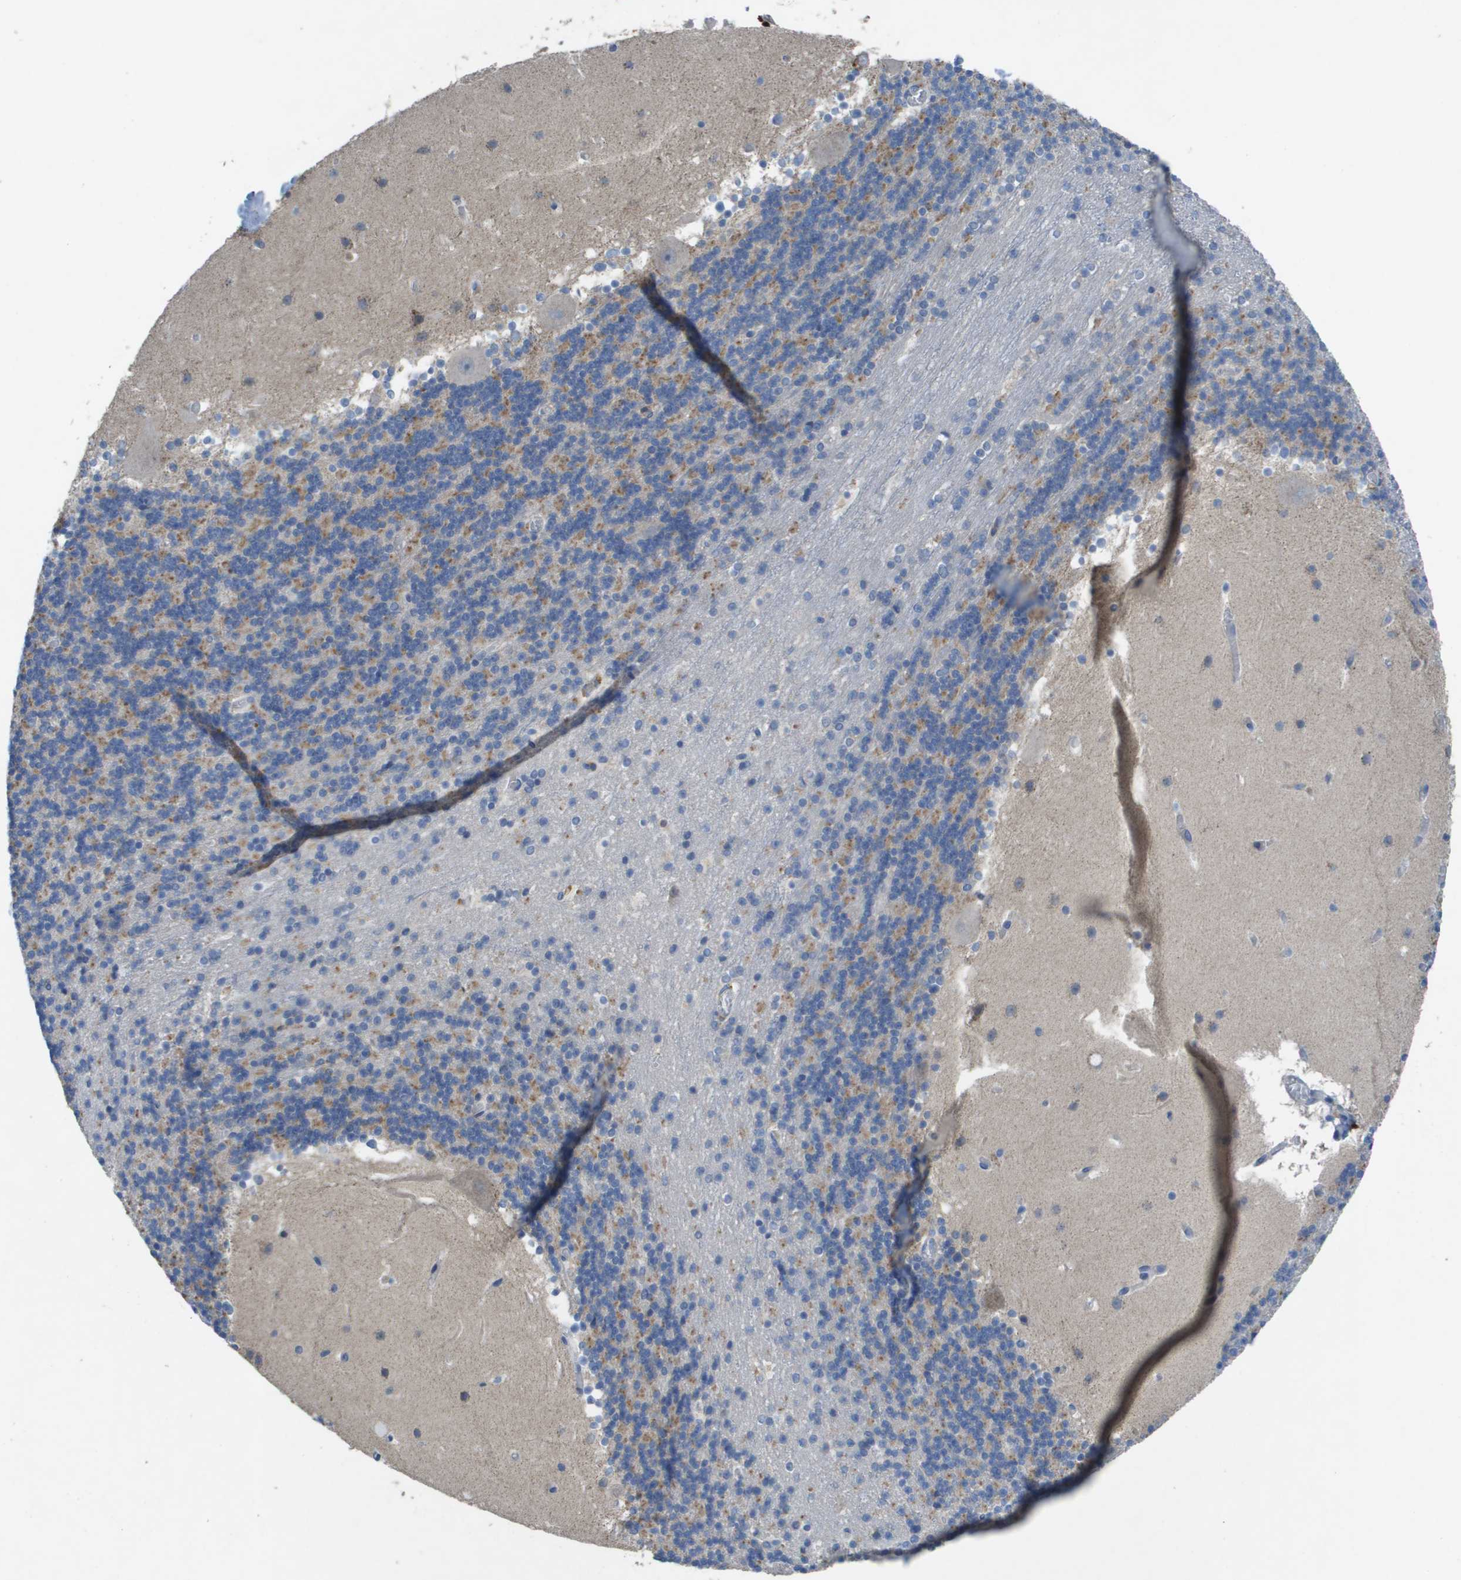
{"staining": {"intensity": "moderate", "quantity": "<25%", "location": "cytoplasmic/membranous"}, "tissue": "cerebellum", "cell_type": "Cells in granular layer", "image_type": "normal", "snomed": [{"axis": "morphology", "description": "Normal tissue, NOS"}, {"axis": "topography", "description": "Cerebellum"}], "caption": "Protein analysis of unremarkable cerebellum demonstrates moderate cytoplasmic/membranous expression in about <25% of cells in granular layer. The staining was performed using DAB (3,3'-diaminobenzidine) to visualize the protein expression in brown, while the nuclei were stained in blue with hematoxylin (Magnification: 20x).", "gene": "CLCA4", "patient": {"sex": "male", "age": 45}}